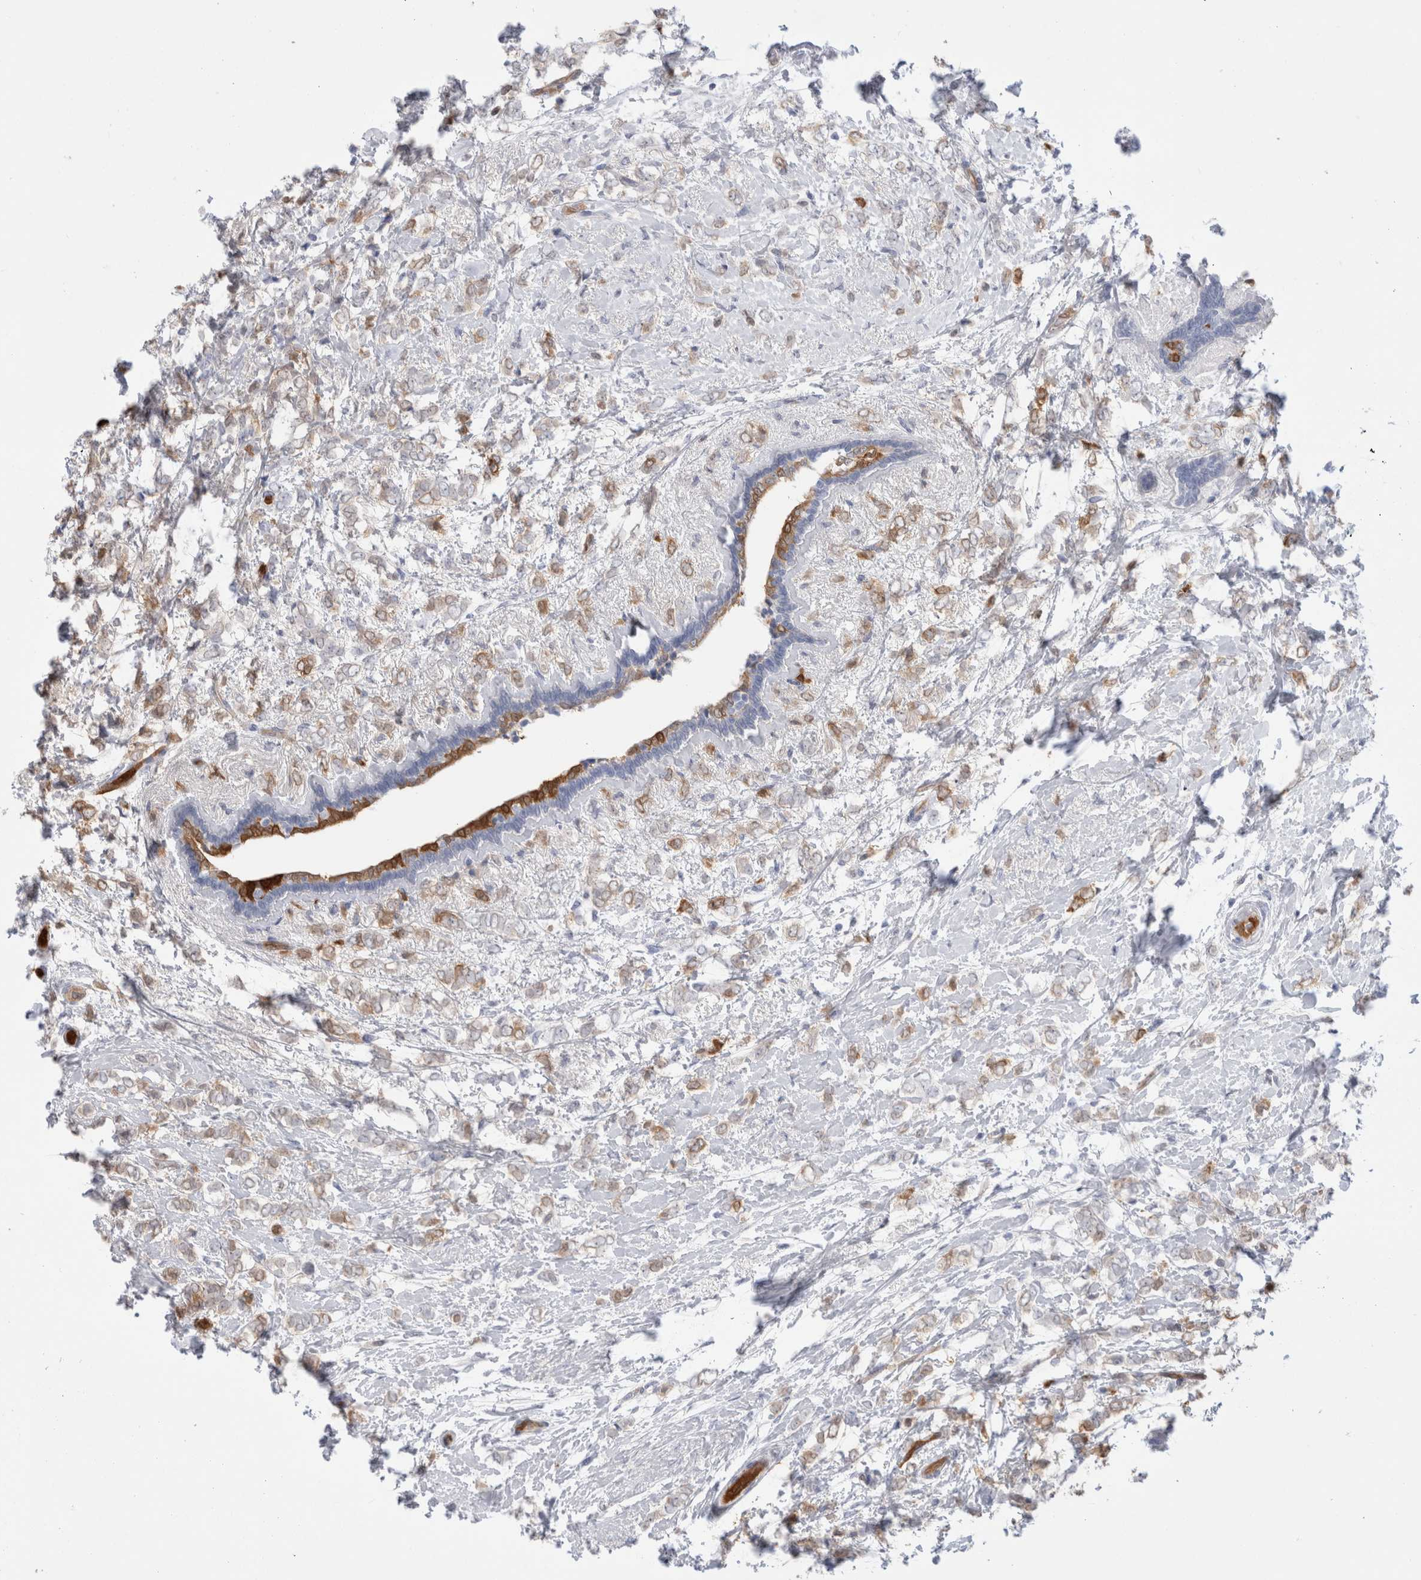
{"staining": {"intensity": "weak", "quantity": ">75%", "location": "cytoplasmic/membranous"}, "tissue": "breast cancer", "cell_type": "Tumor cells", "image_type": "cancer", "snomed": [{"axis": "morphology", "description": "Normal tissue, NOS"}, {"axis": "morphology", "description": "Lobular carcinoma"}, {"axis": "topography", "description": "Breast"}], "caption": "Immunohistochemistry histopathology image of breast cancer stained for a protein (brown), which demonstrates low levels of weak cytoplasmic/membranous staining in approximately >75% of tumor cells.", "gene": "NAPEPLD", "patient": {"sex": "female", "age": 47}}